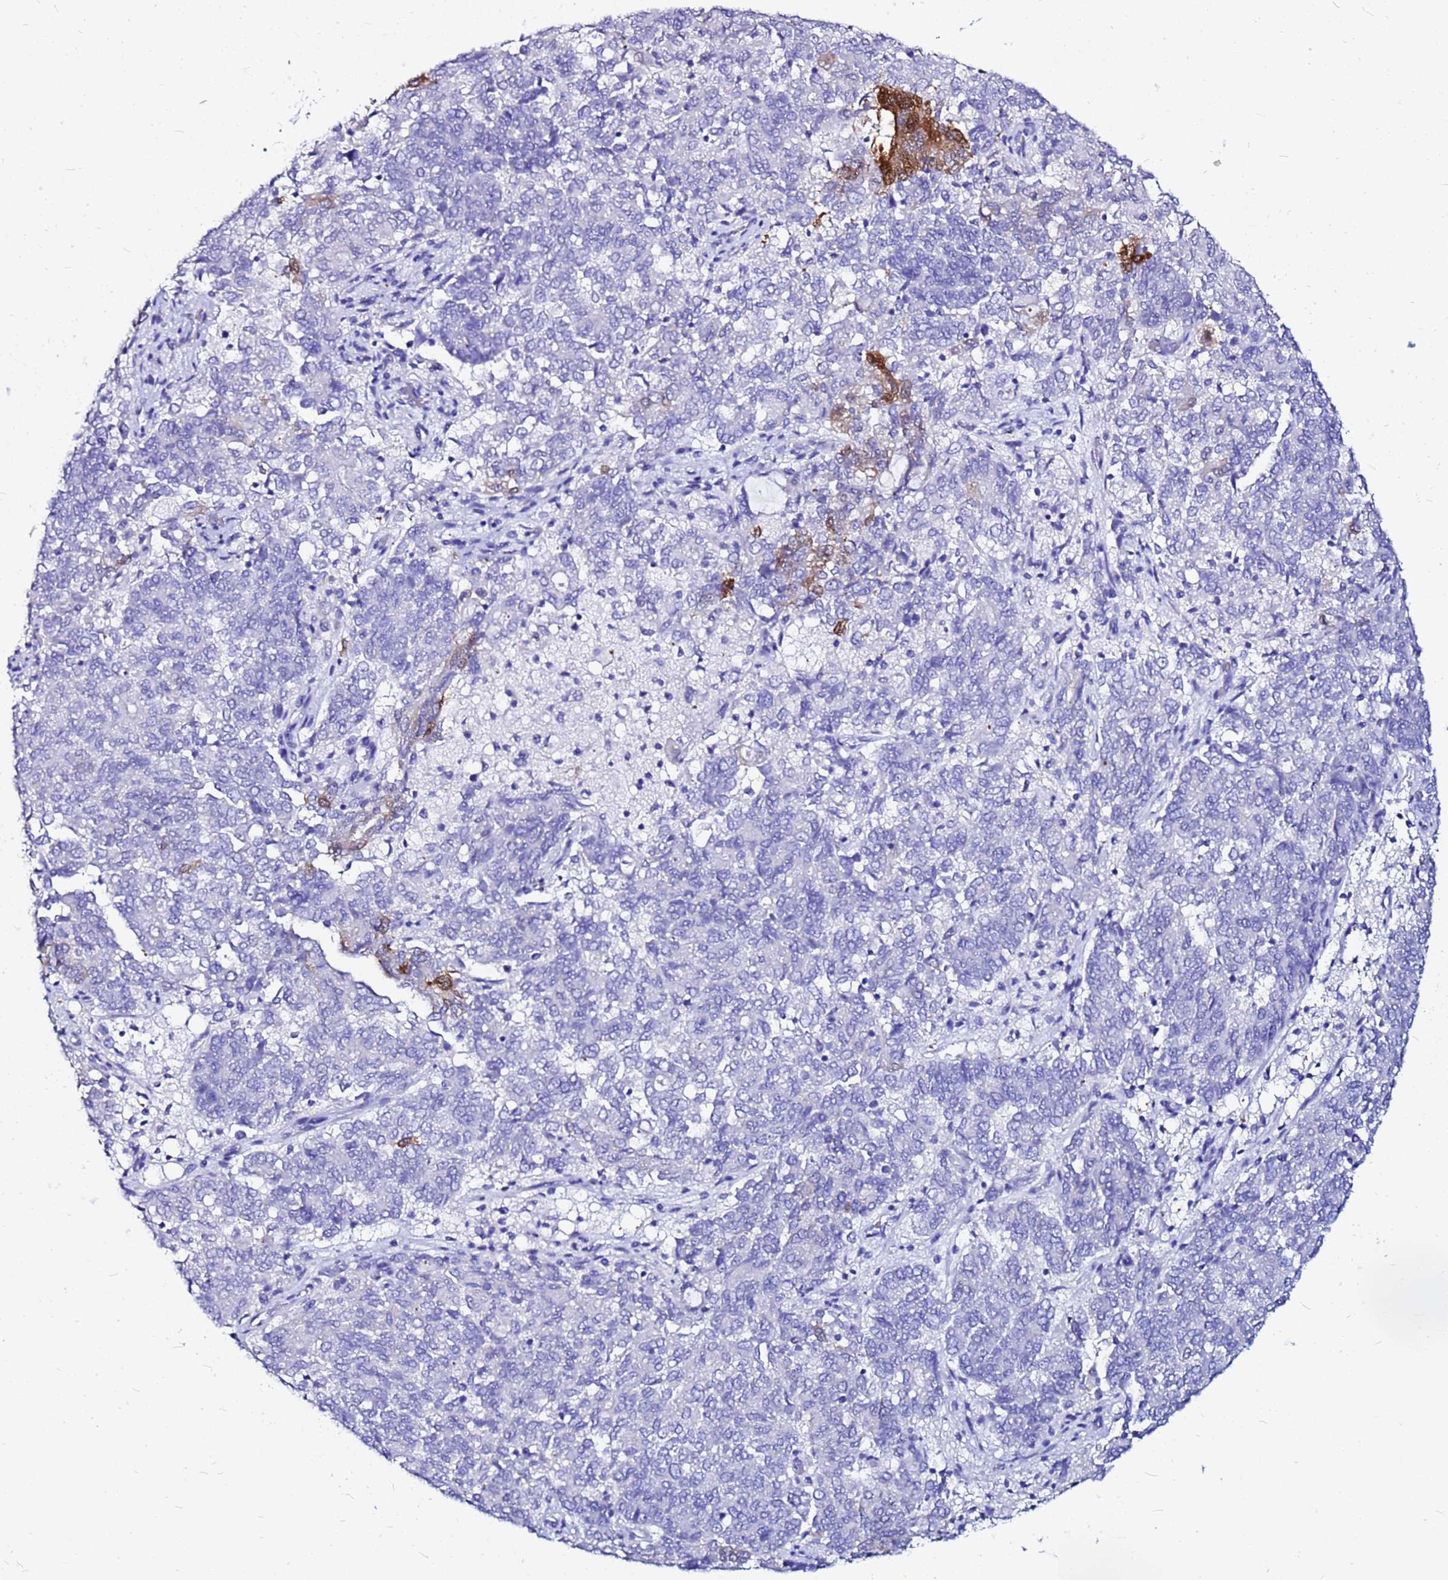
{"staining": {"intensity": "strong", "quantity": "<25%", "location": "cytoplasmic/membranous"}, "tissue": "endometrial cancer", "cell_type": "Tumor cells", "image_type": "cancer", "snomed": [{"axis": "morphology", "description": "Adenocarcinoma, NOS"}, {"axis": "topography", "description": "Endometrium"}], "caption": "Immunohistochemical staining of endometrial cancer (adenocarcinoma) displays medium levels of strong cytoplasmic/membranous protein expression in about <25% of tumor cells.", "gene": "PPP1R14C", "patient": {"sex": "female", "age": 80}}